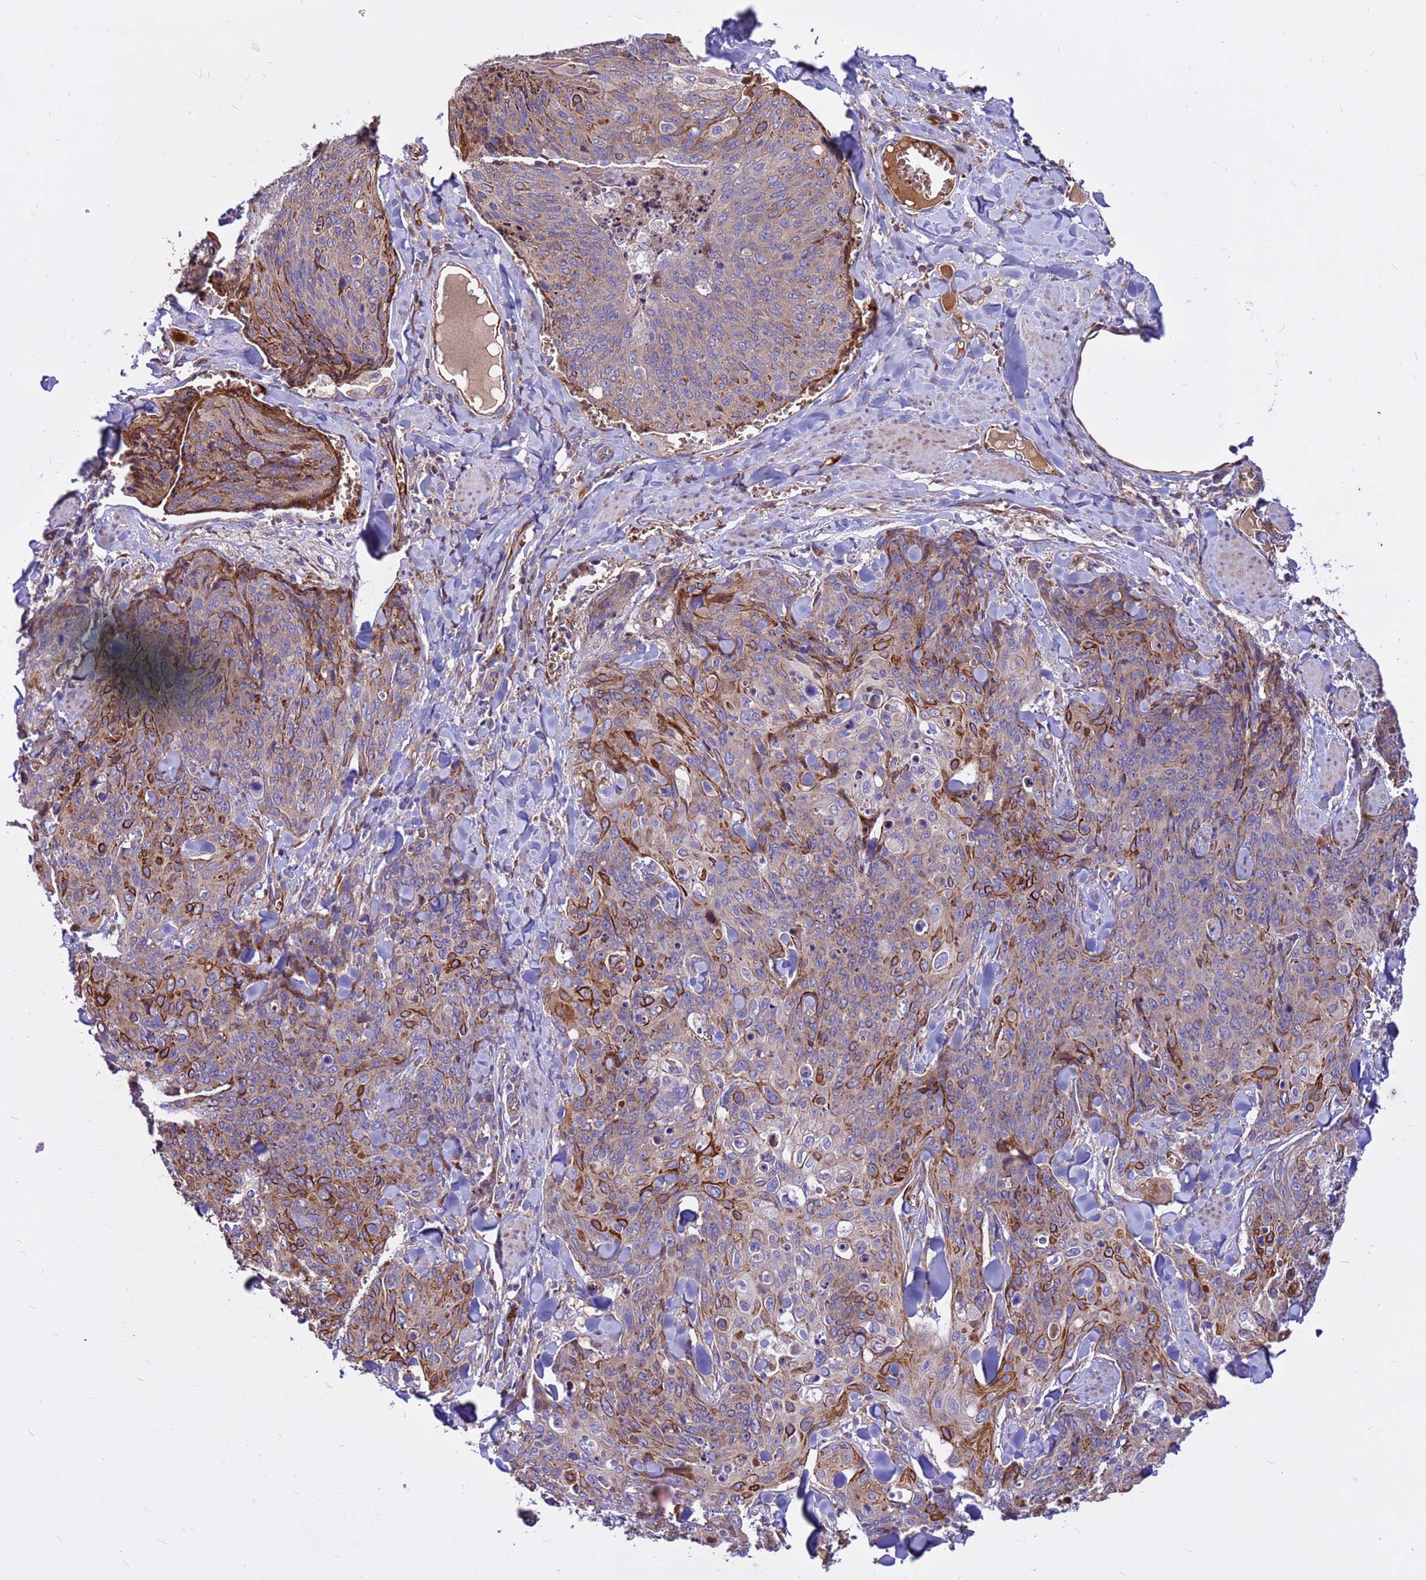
{"staining": {"intensity": "strong", "quantity": "<25%", "location": "cytoplasmic/membranous"}, "tissue": "skin cancer", "cell_type": "Tumor cells", "image_type": "cancer", "snomed": [{"axis": "morphology", "description": "Squamous cell carcinoma, NOS"}, {"axis": "topography", "description": "Skin"}, {"axis": "topography", "description": "Vulva"}], "caption": "Protein expression analysis of skin squamous cell carcinoma shows strong cytoplasmic/membranous expression in about <25% of tumor cells.", "gene": "ZNF669", "patient": {"sex": "female", "age": 85}}